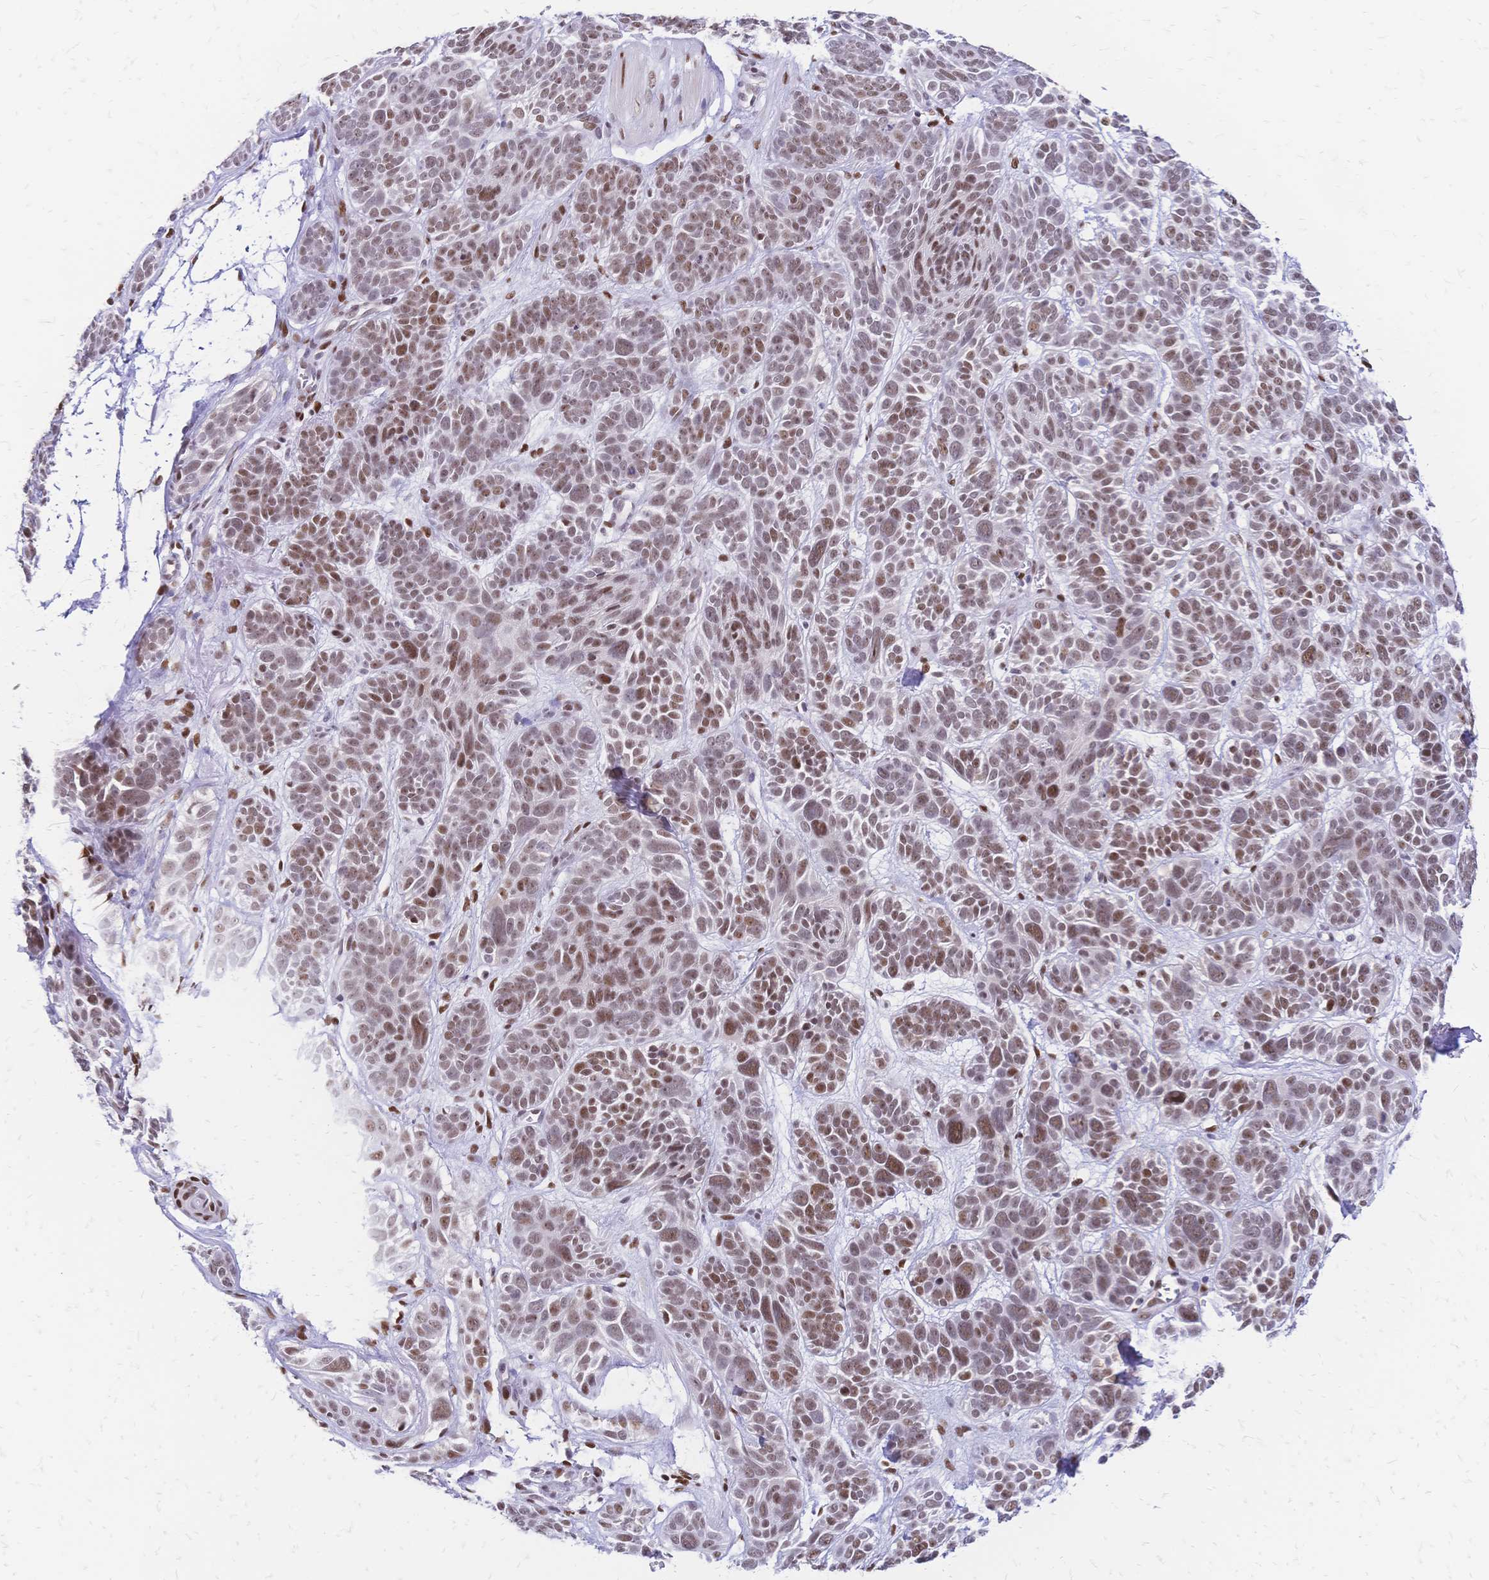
{"staining": {"intensity": "moderate", "quantity": ">75%", "location": "nuclear"}, "tissue": "skin cancer", "cell_type": "Tumor cells", "image_type": "cancer", "snomed": [{"axis": "morphology", "description": "Basal cell carcinoma"}, {"axis": "morphology", "description": "BCC, low aggressive"}, {"axis": "topography", "description": "Skin"}, {"axis": "topography", "description": "Skin of face"}], "caption": "Protein analysis of skin basal cell carcinoma tissue reveals moderate nuclear positivity in approximately >75% of tumor cells.", "gene": "NFIC", "patient": {"sex": "male", "age": 73}}